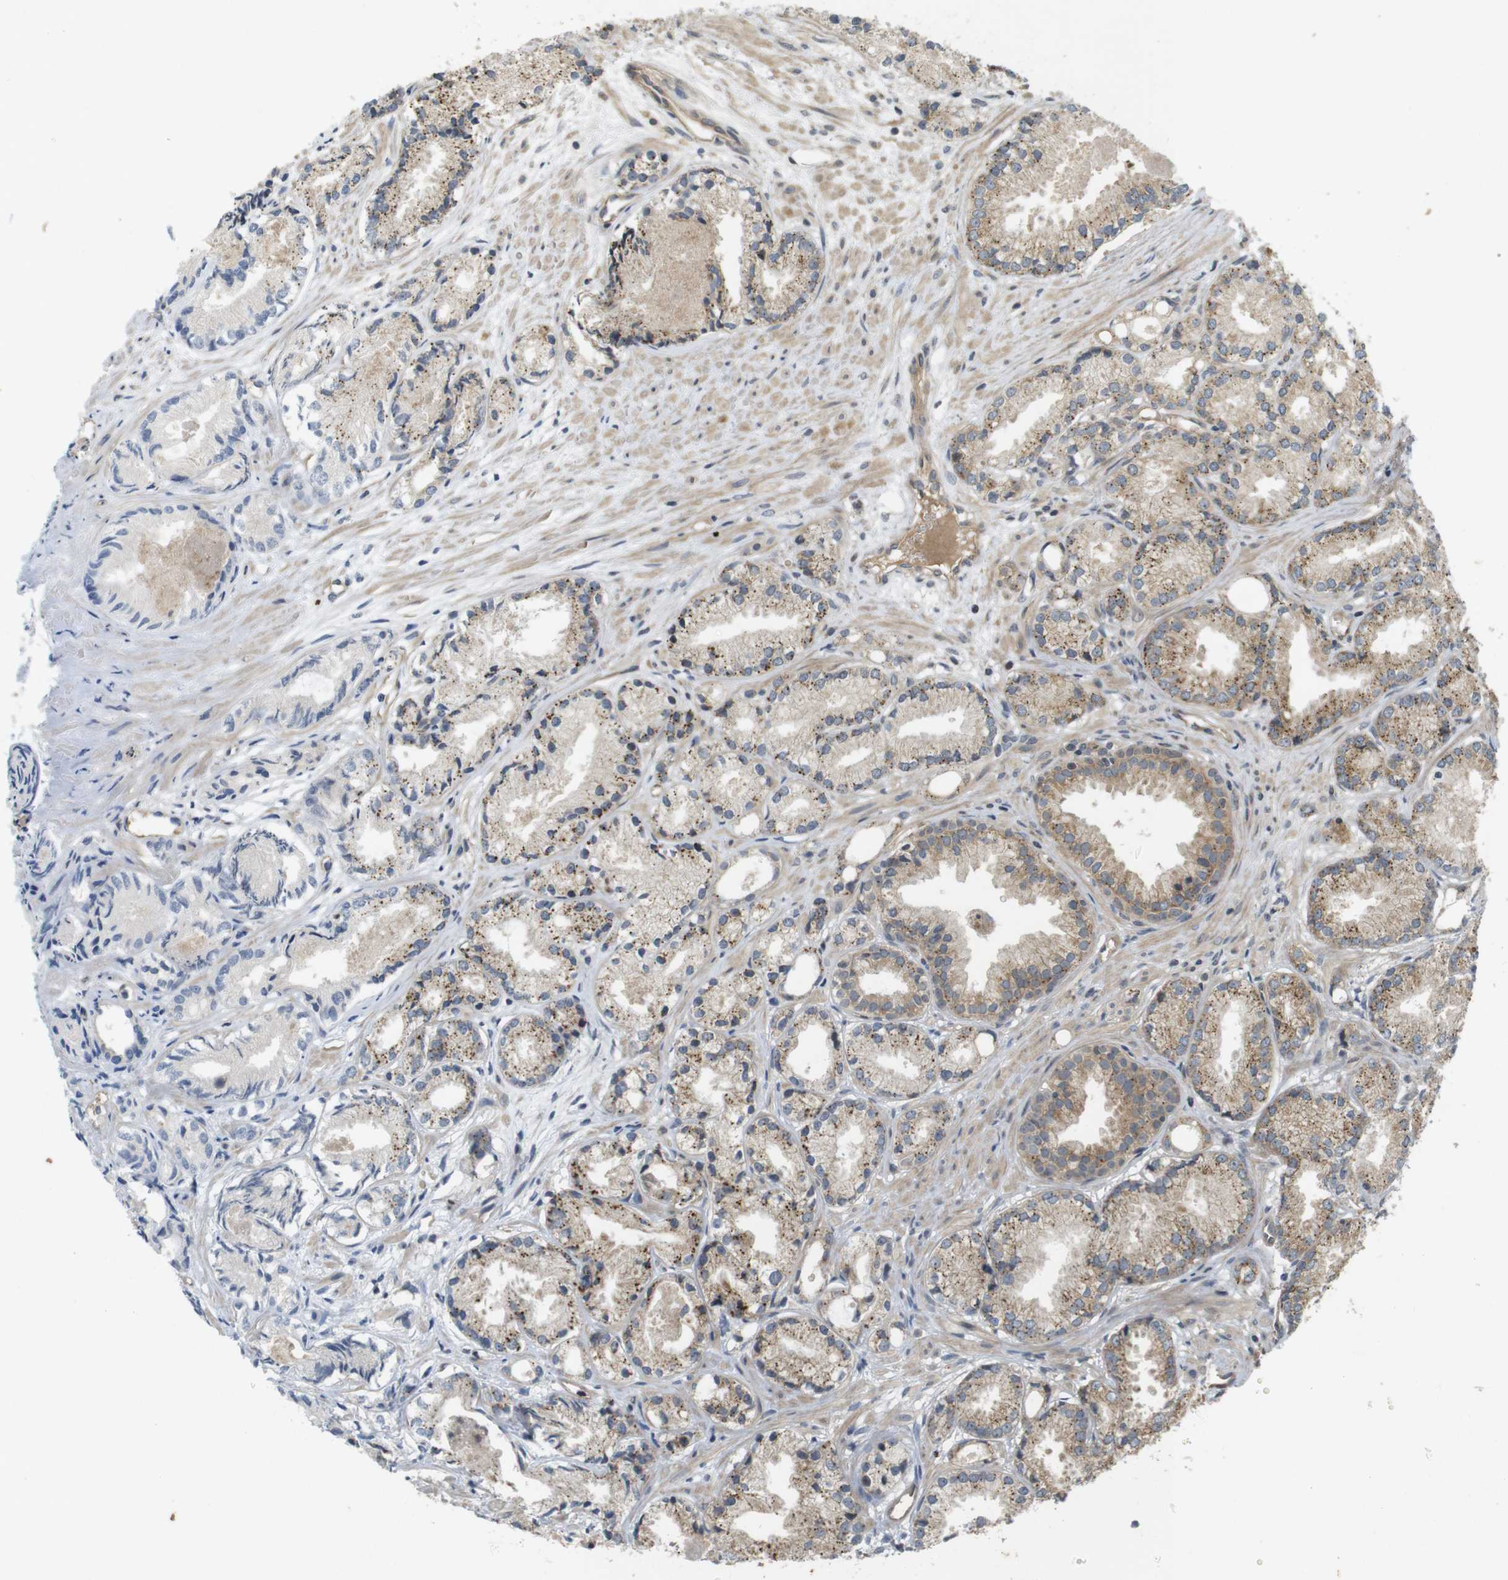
{"staining": {"intensity": "moderate", "quantity": "25%-75%", "location": "cytoplasmic/membranous"}, "tissue": "prostate cancer", "cell_type": "Tumor cells", "image_type": "cancer", "snomed": [{"axis": "morphology", "description": "Adenocarcinoma, Low grade"}, {"axis": "topography", "description": "Prostate"}], "caption": "The image exhibits immunohistochemical staining of prostate cancer (low-grade adenocarcinoma). There is moderate cytoplasmic/membranous expression is present in approximately 25%-75% of tumor cells.", "gene": "CLTC", "patient": {"sex": "male", "age": 72}}